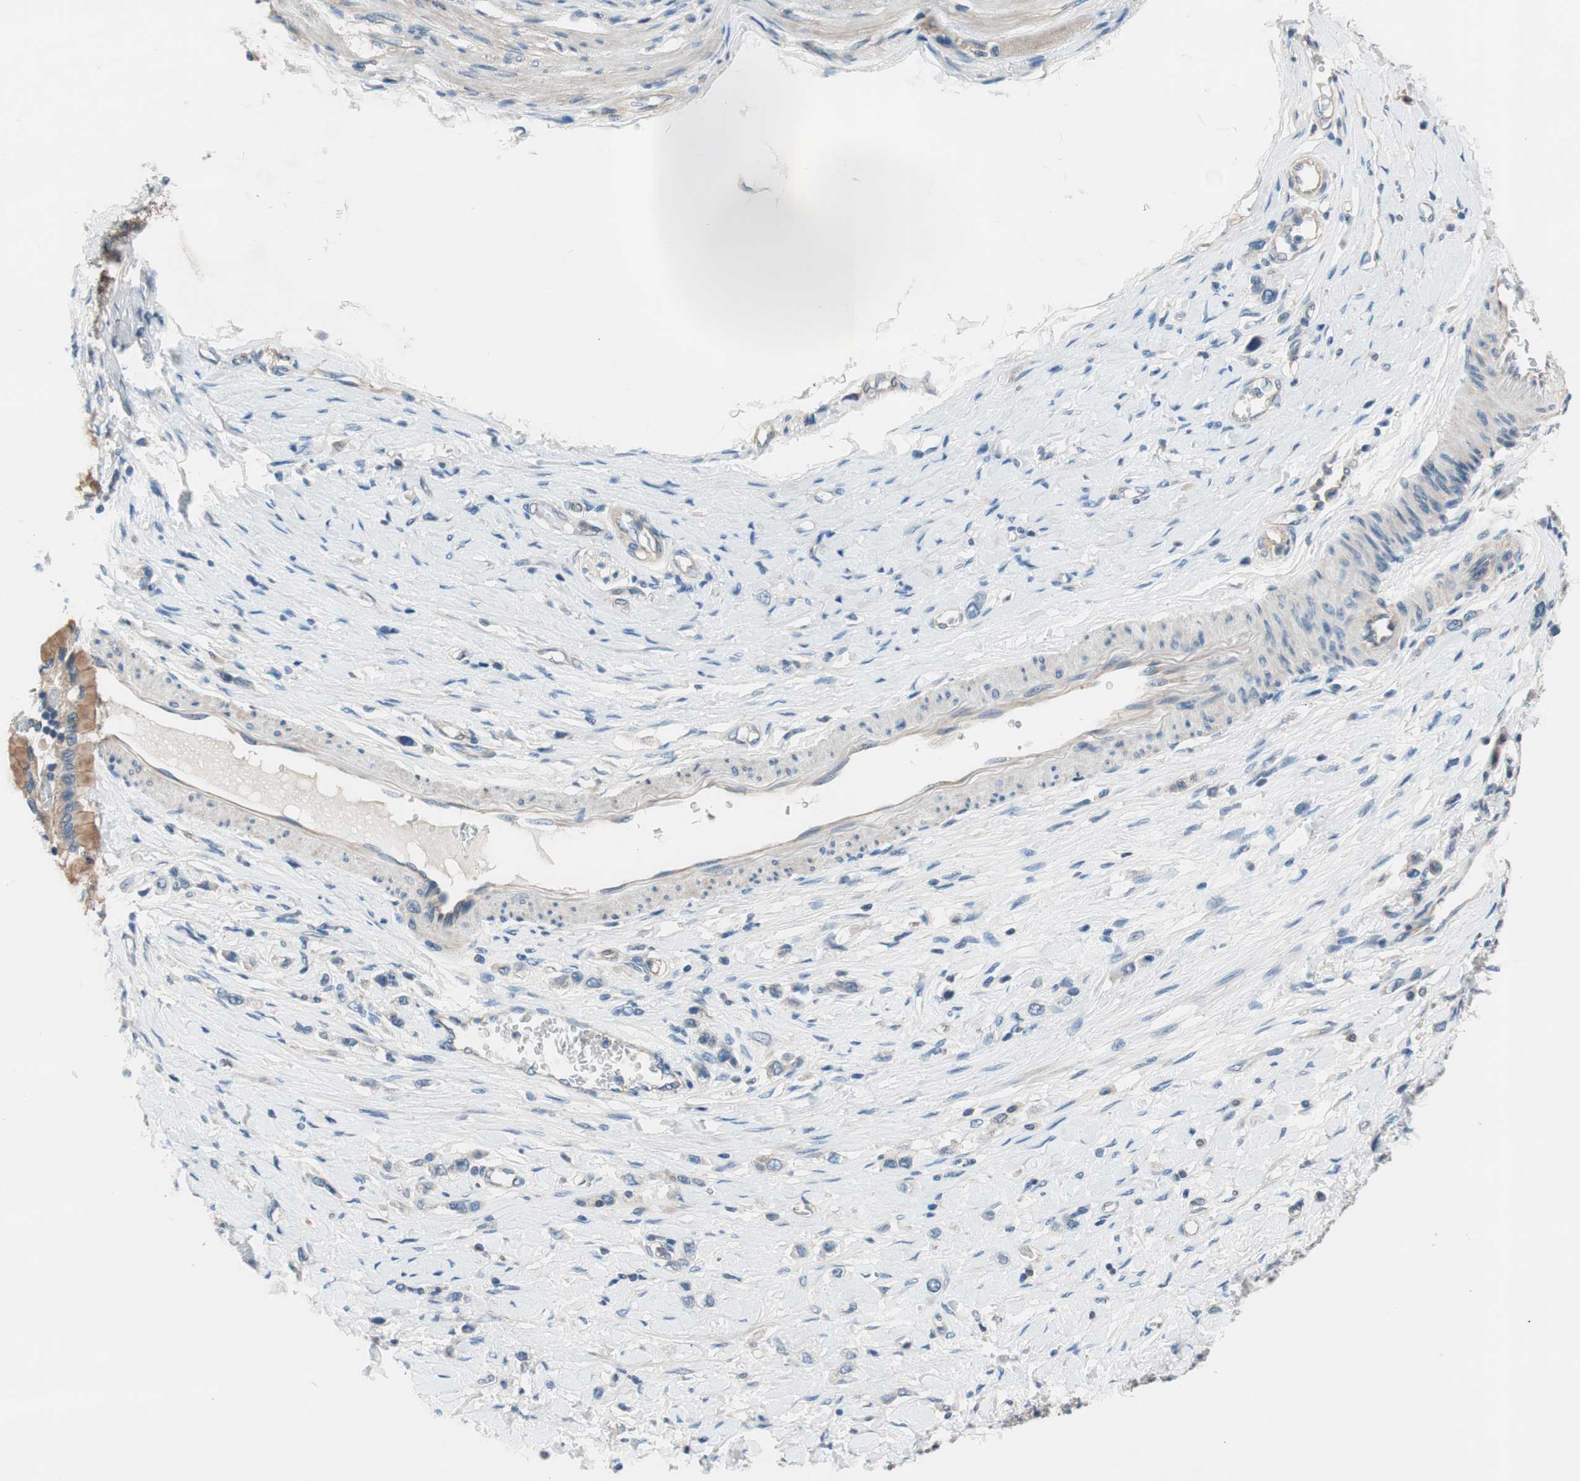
{"staining": {"intensity": "negative", "quantity": "none", "location": "none"}, "tissue": "stomach cancer", "cell_type": "Tumor cells", "image_type": "cancer", "snomed": [{"axis": "morphology", "description": "Normal tissue, NOS"}, {"axis": "morphology", "description": "Adenocarcinoma, NOS"}, {"axis": "topography", "description": "Stomach, upper"}, {"axis": "topography", "description": "Stomach"}], "caption": "Immunohistochemistry photomicrograph of stomach cancer stained for a protein (brown), which exhibits no staining in tumor cells. The staining is performed using DAB (3,3'-diaminobenzidine) brown chromogen with nuclei counter-stained in using hematoxylin.", "gene": "CALML3", "patient": {"sex": "female", "age": 65}}